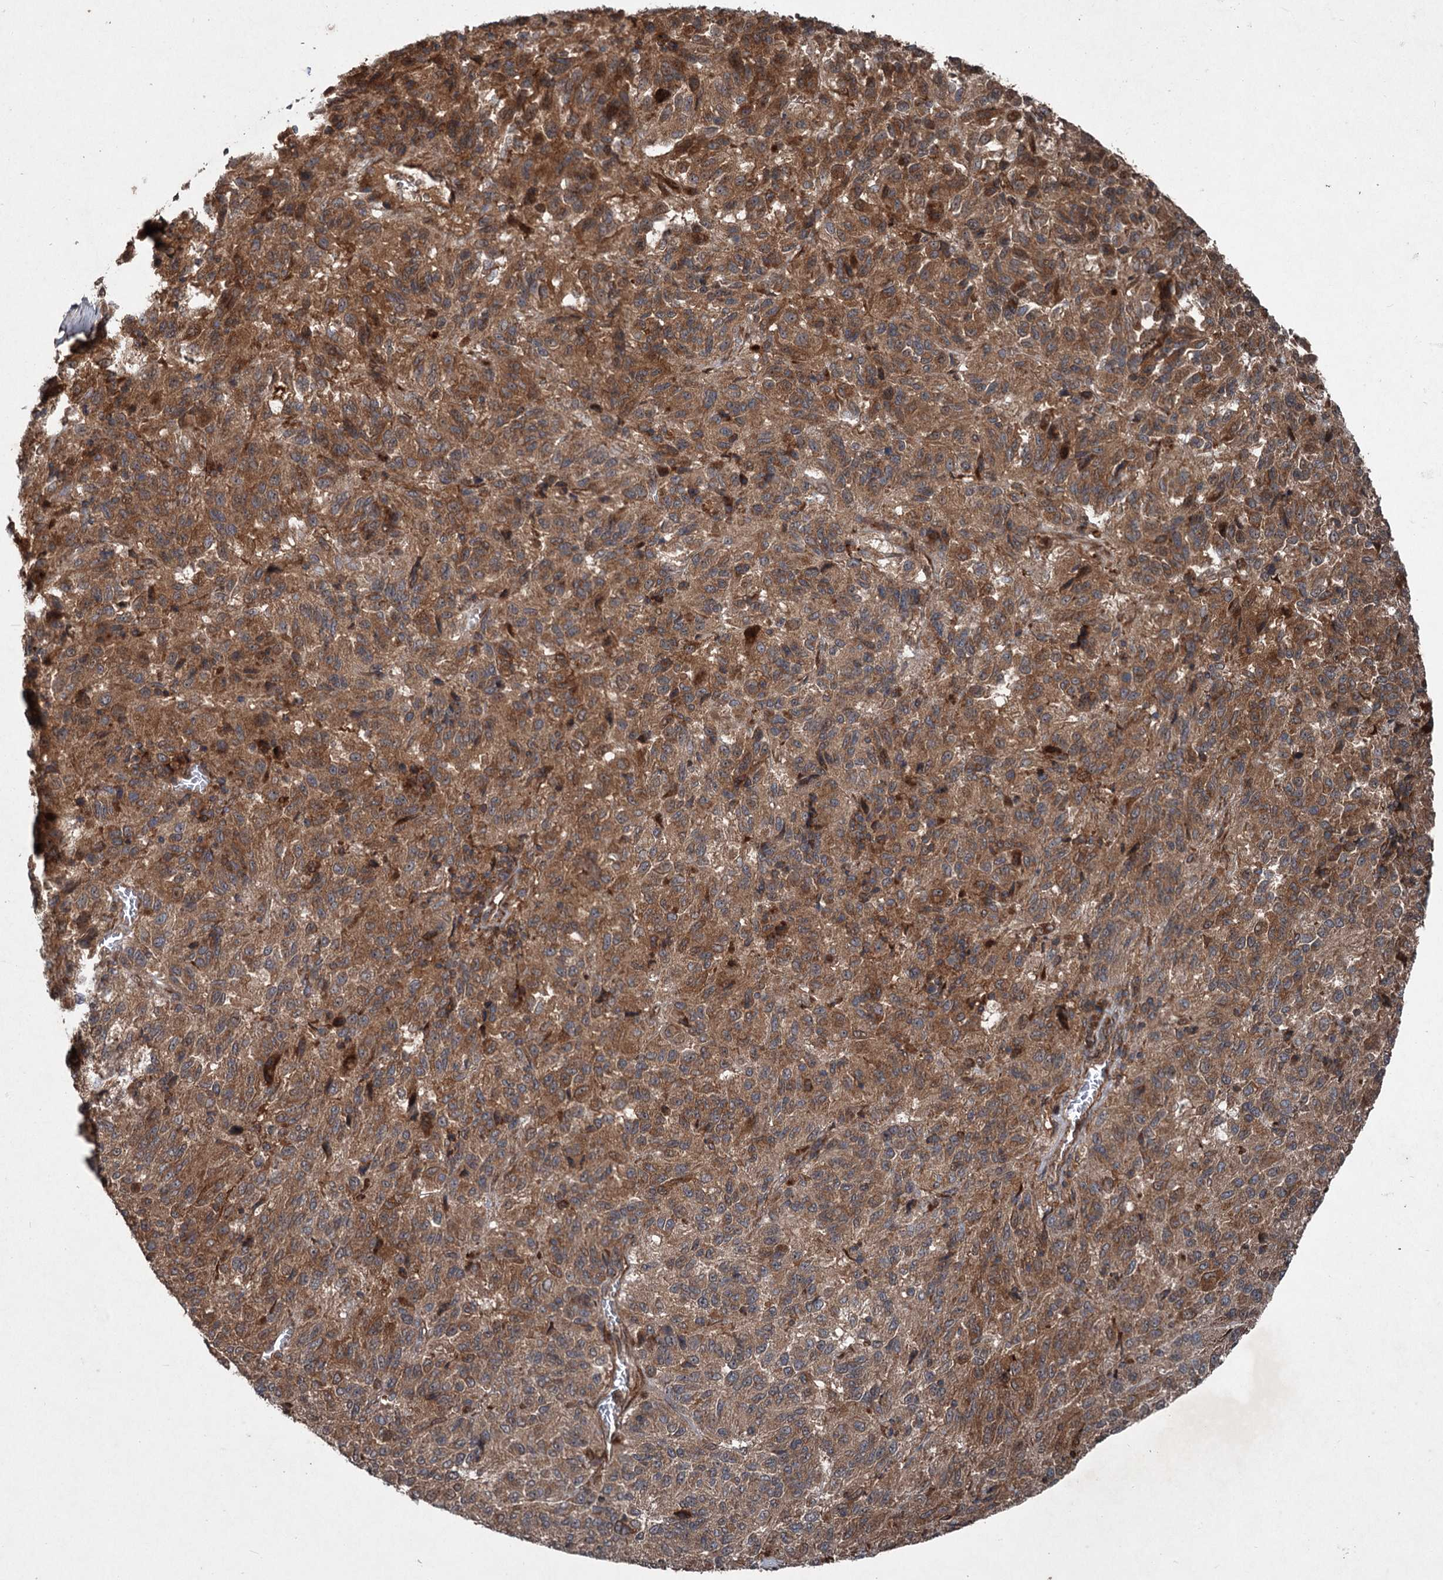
{"staining": {"intensity": "moderate", "quantity": ">75%", "location": "cytoplasmic/membranous"}, "tissue": "melanoma", "cell_type": "Tumor cells", "image_type": "cancer", "snomed": [{"axis": "morphology", "description": "Malignant melanoma, Metastatic site"}, {"axis": "topography", "description": "Lung"}], "caption": "Human melanoma stained with a protein marker displays moderate staining in tumor cells.", "gene": "ALAS1", "patient": {"sex": "male", "age": 64}}